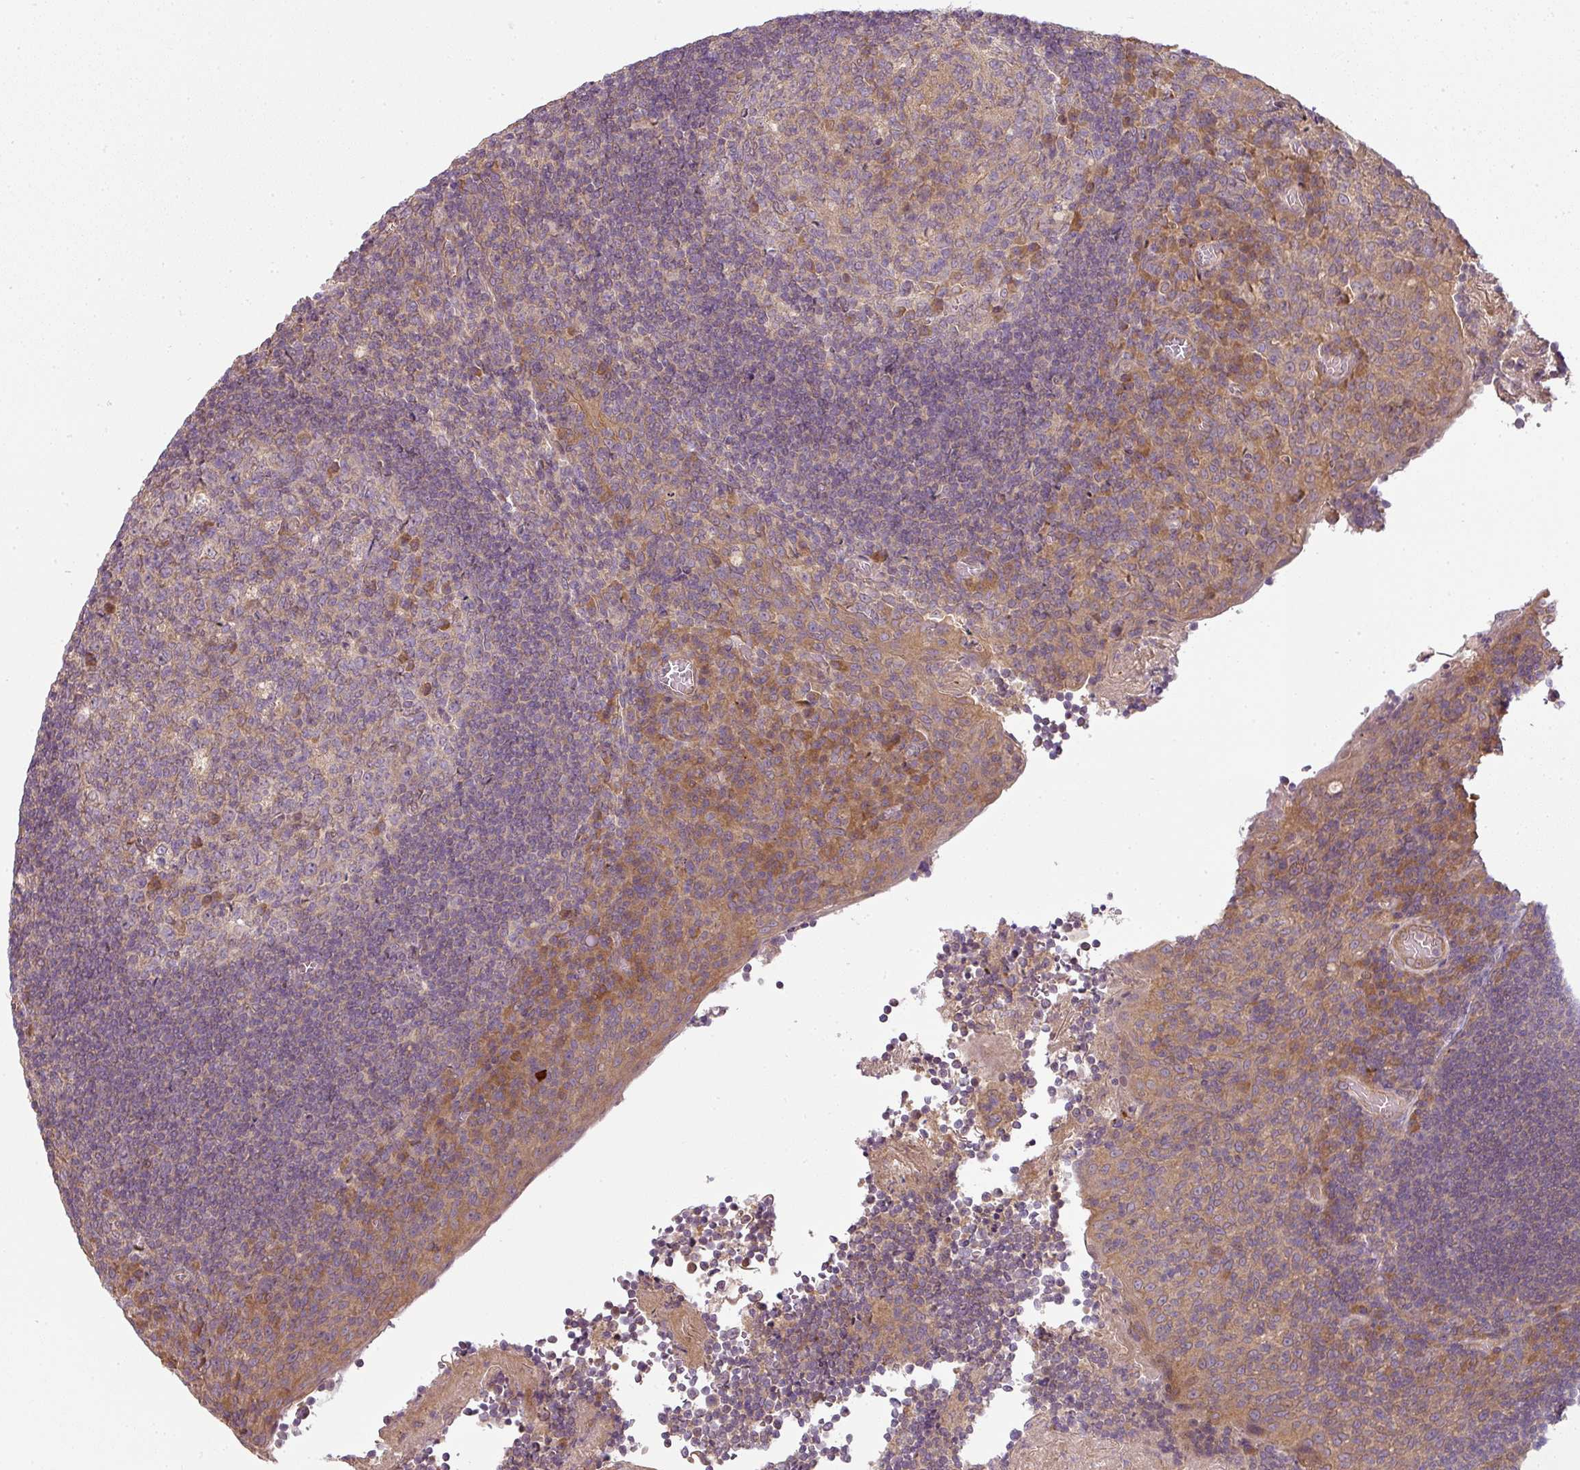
{"staining": {"intensity": "moderate", "quantity": "<25%", "location": "cytoplasmic/membranous"}, "tissue": "tonsil", "cell_type": "Germinal center cells", "image_type": "normal", "snomed": [{"axis": "morphology", "description": "Normal tissue, NOS"}, {"axis": "topography", "description": "Tonsil"}], "caption": "Germinal center cells show moderate cytoplasmic/membranous staining in approximately <25% of cells in normal tonsil. Using DAB (3,3'-diaminobenzidine) (brown) and hematoxylin (blue) stains, captured at high magnification using brightfield microscopy.", "gene": "RNF31", "patient": {"sex": "male", "age": 17}}